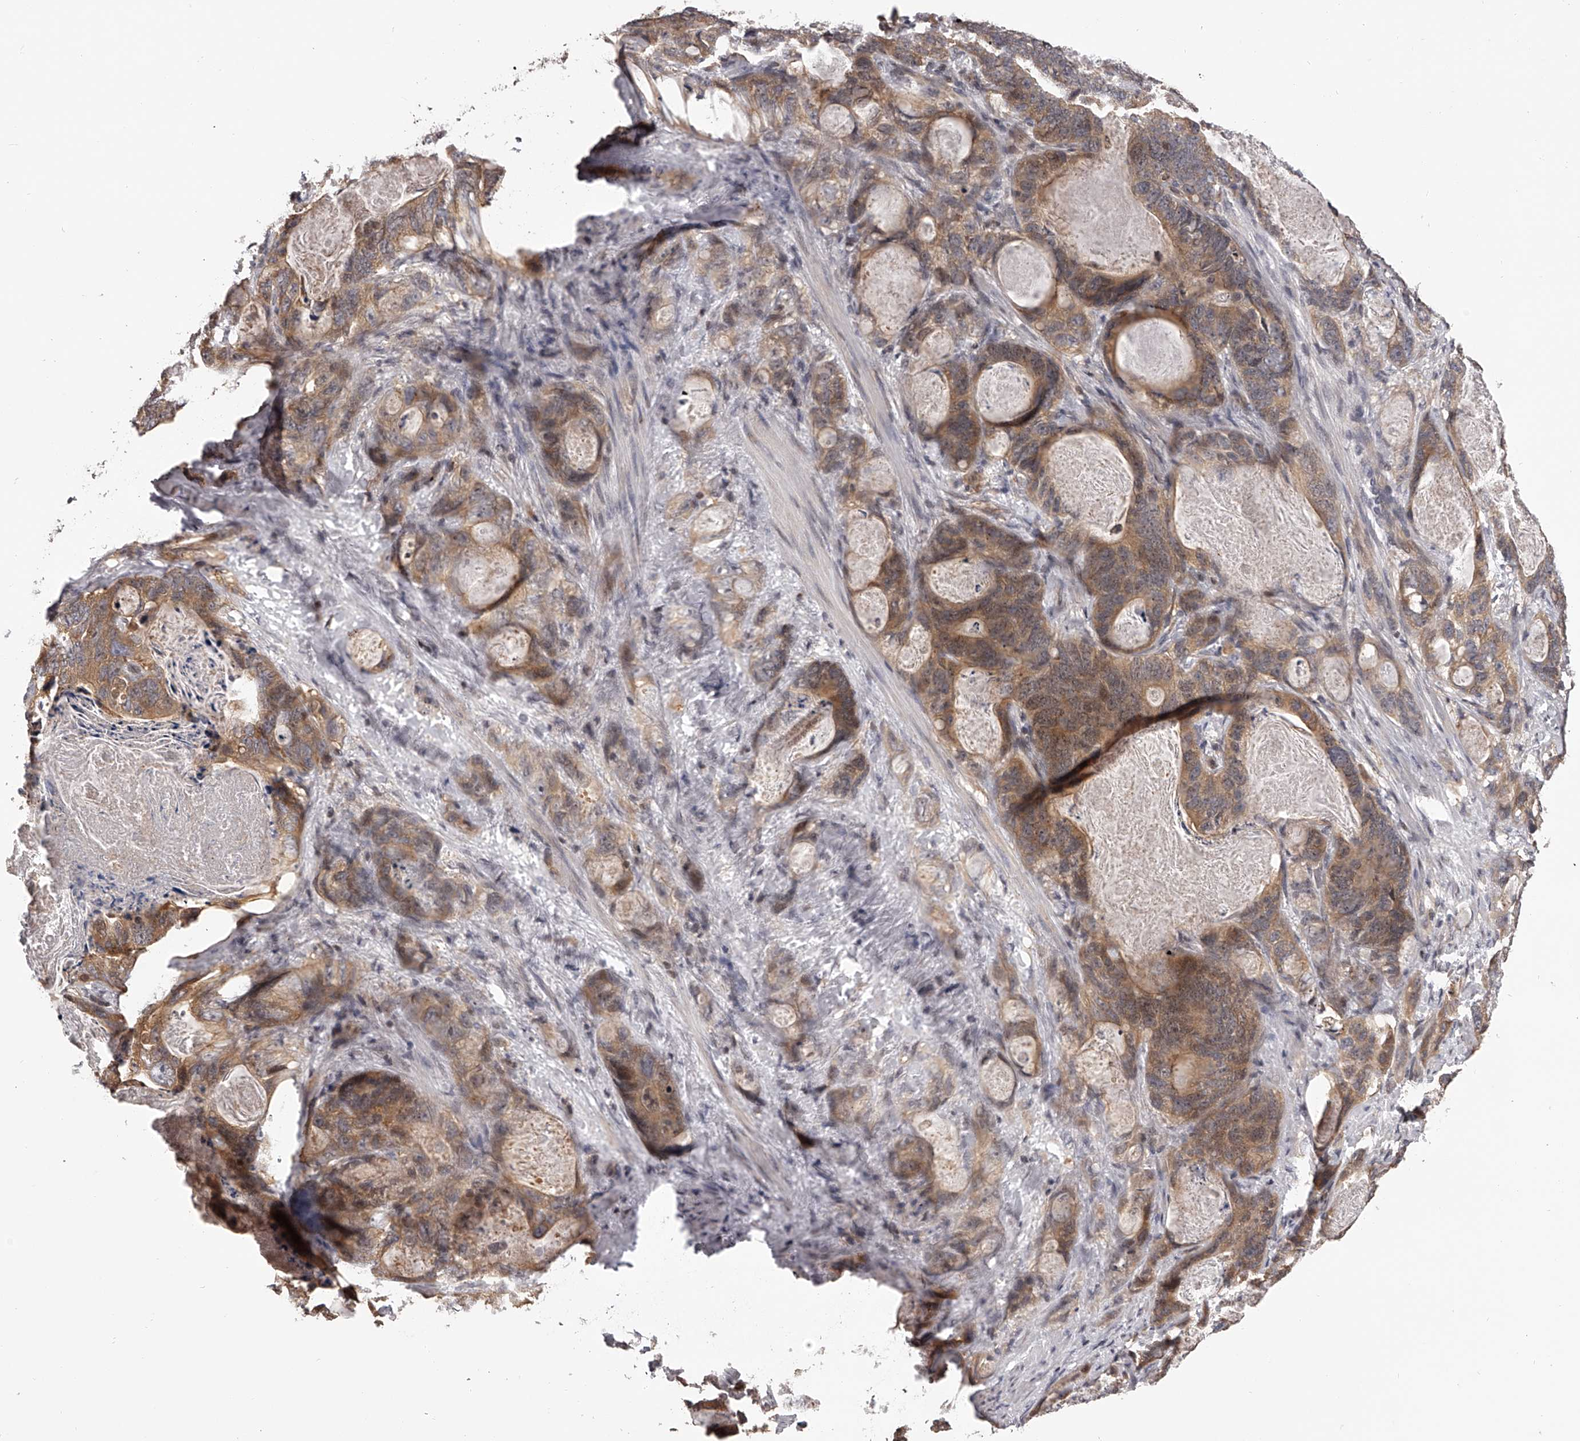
{"staining": {"intensity": "moderate", "quantity": ">75%", "location": "cytoplasmic/membranous"}, "tissue": "stomach cancer", "cell_type": "Tumor cells", "image_type": "cancer", "snomed": [{"axis": "morphology", "description": "Normal tissue, NOS"}, {"axis": "morphology", "description": "Adenocarcinoma, NOS"}, {"axis": "topography", "description": "Stomach"}], "caption": "This photomicrograph shows IHC staining of human stomach cancer (adenocarcinoma), with medium moderate cytoplasmic/membranous expression in about >75% of tumor cells.", "gene": "PFDN2", "patient": {"sex": "female", "age": 89}}